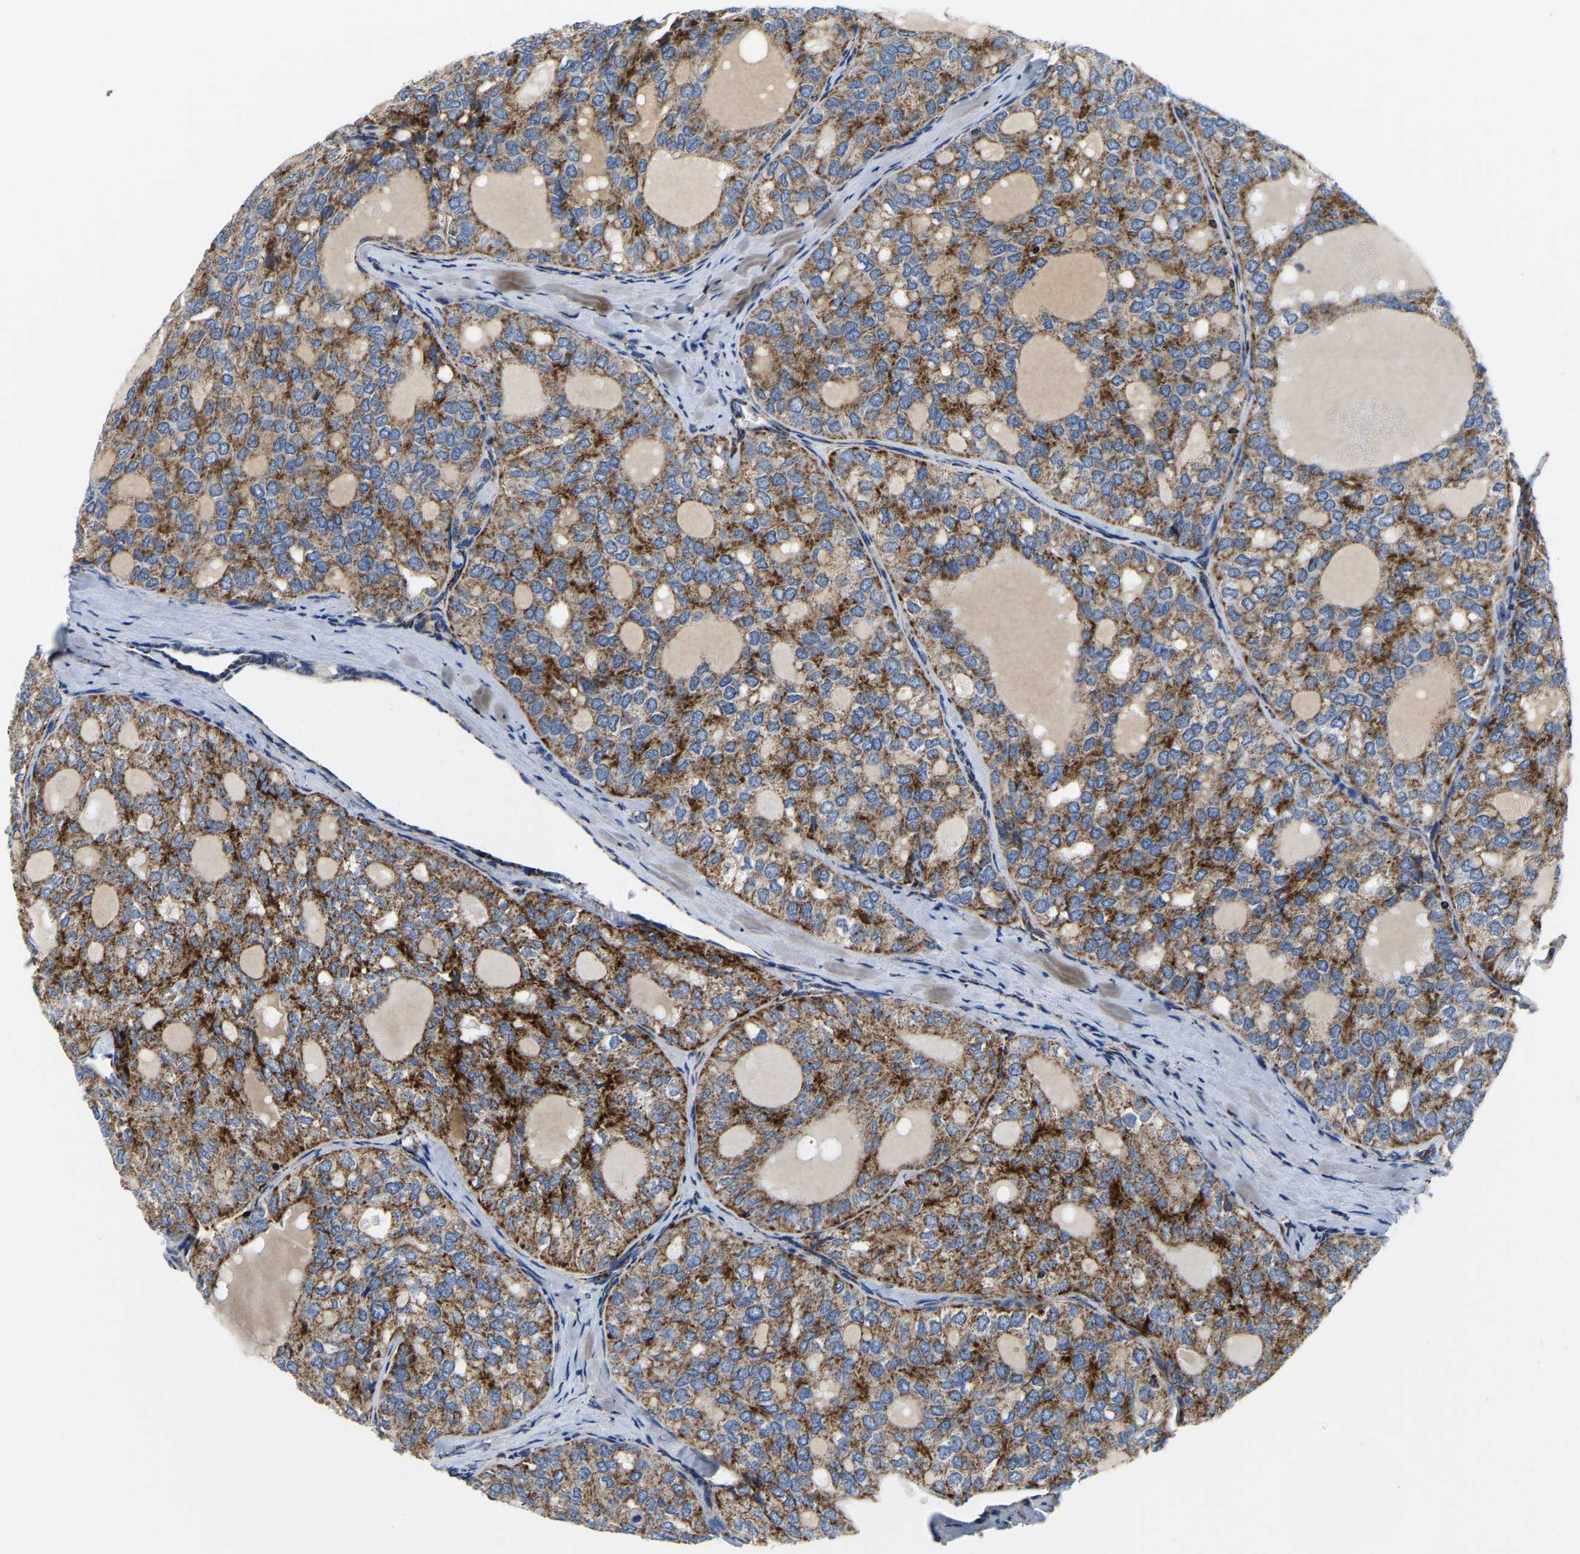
{"staining": {"intensity": "moderate", "quantity": ">75%", "location": "cytoplasmic/membranous"}, "tissue": "thyroid cancer", "cell_type": "Tumor cells", "image_type": "cancer", "snomed": [{"axis": "morphology", "description": "Follicular adenoma carcinoma, NOS"}, {"axis": "topography", "description": "Thyroid gland"}], "caption": "DAB (3,3'-diaminobenzidine) immunohistochemical staining of thyroid cancer exhibits moderate cytoplasmic/membranous protein staining in approximately >75% of tumor cells.", "gene": "SFXN1", "patient": {"sex": "male", "age": 75}}